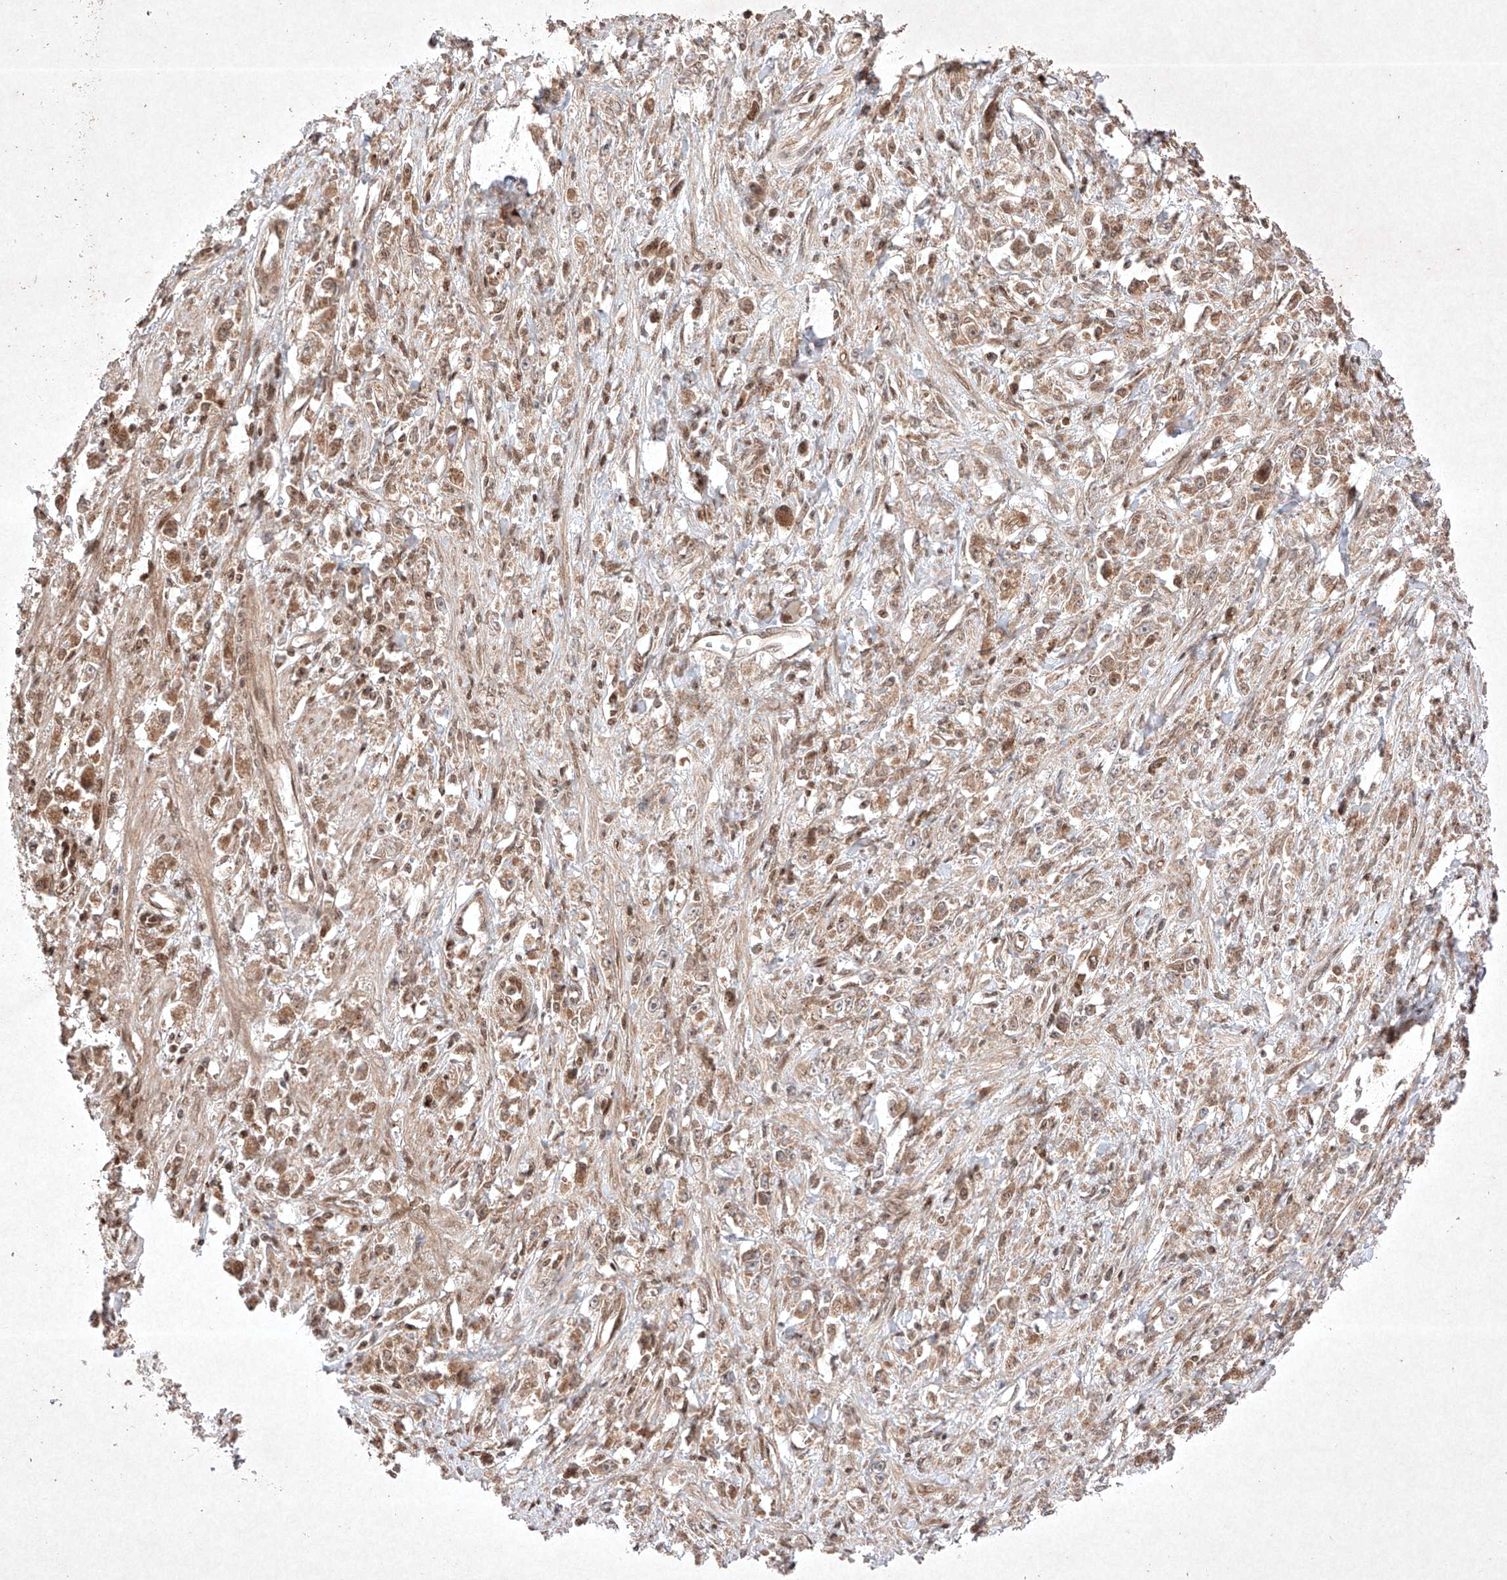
{"staining": {"intensity": "weak", "quantity": ">75%", "location": "cytoplasmic/membranous,nuclear"}, "tissue": "stomach cancer", "cell_type": "Tumor cells", "image_type": "cancer", "snomed": [{"axis": "morphology", "description": "Adenocarcinoma, NOS"}, {"axis": "topography", "description": "Stomach"}], "caption": "The histopathology image displays a brown stain indicating the presence of a protein in the cytoplasmic/membranous and nuclear of tumor cells in adenocarcinoma (stomach). (brown staining indicates protein expression, while blue staining denotes nuclei).", "gene": "RNF31", "patient": {"sex": "female", "age": 59}}